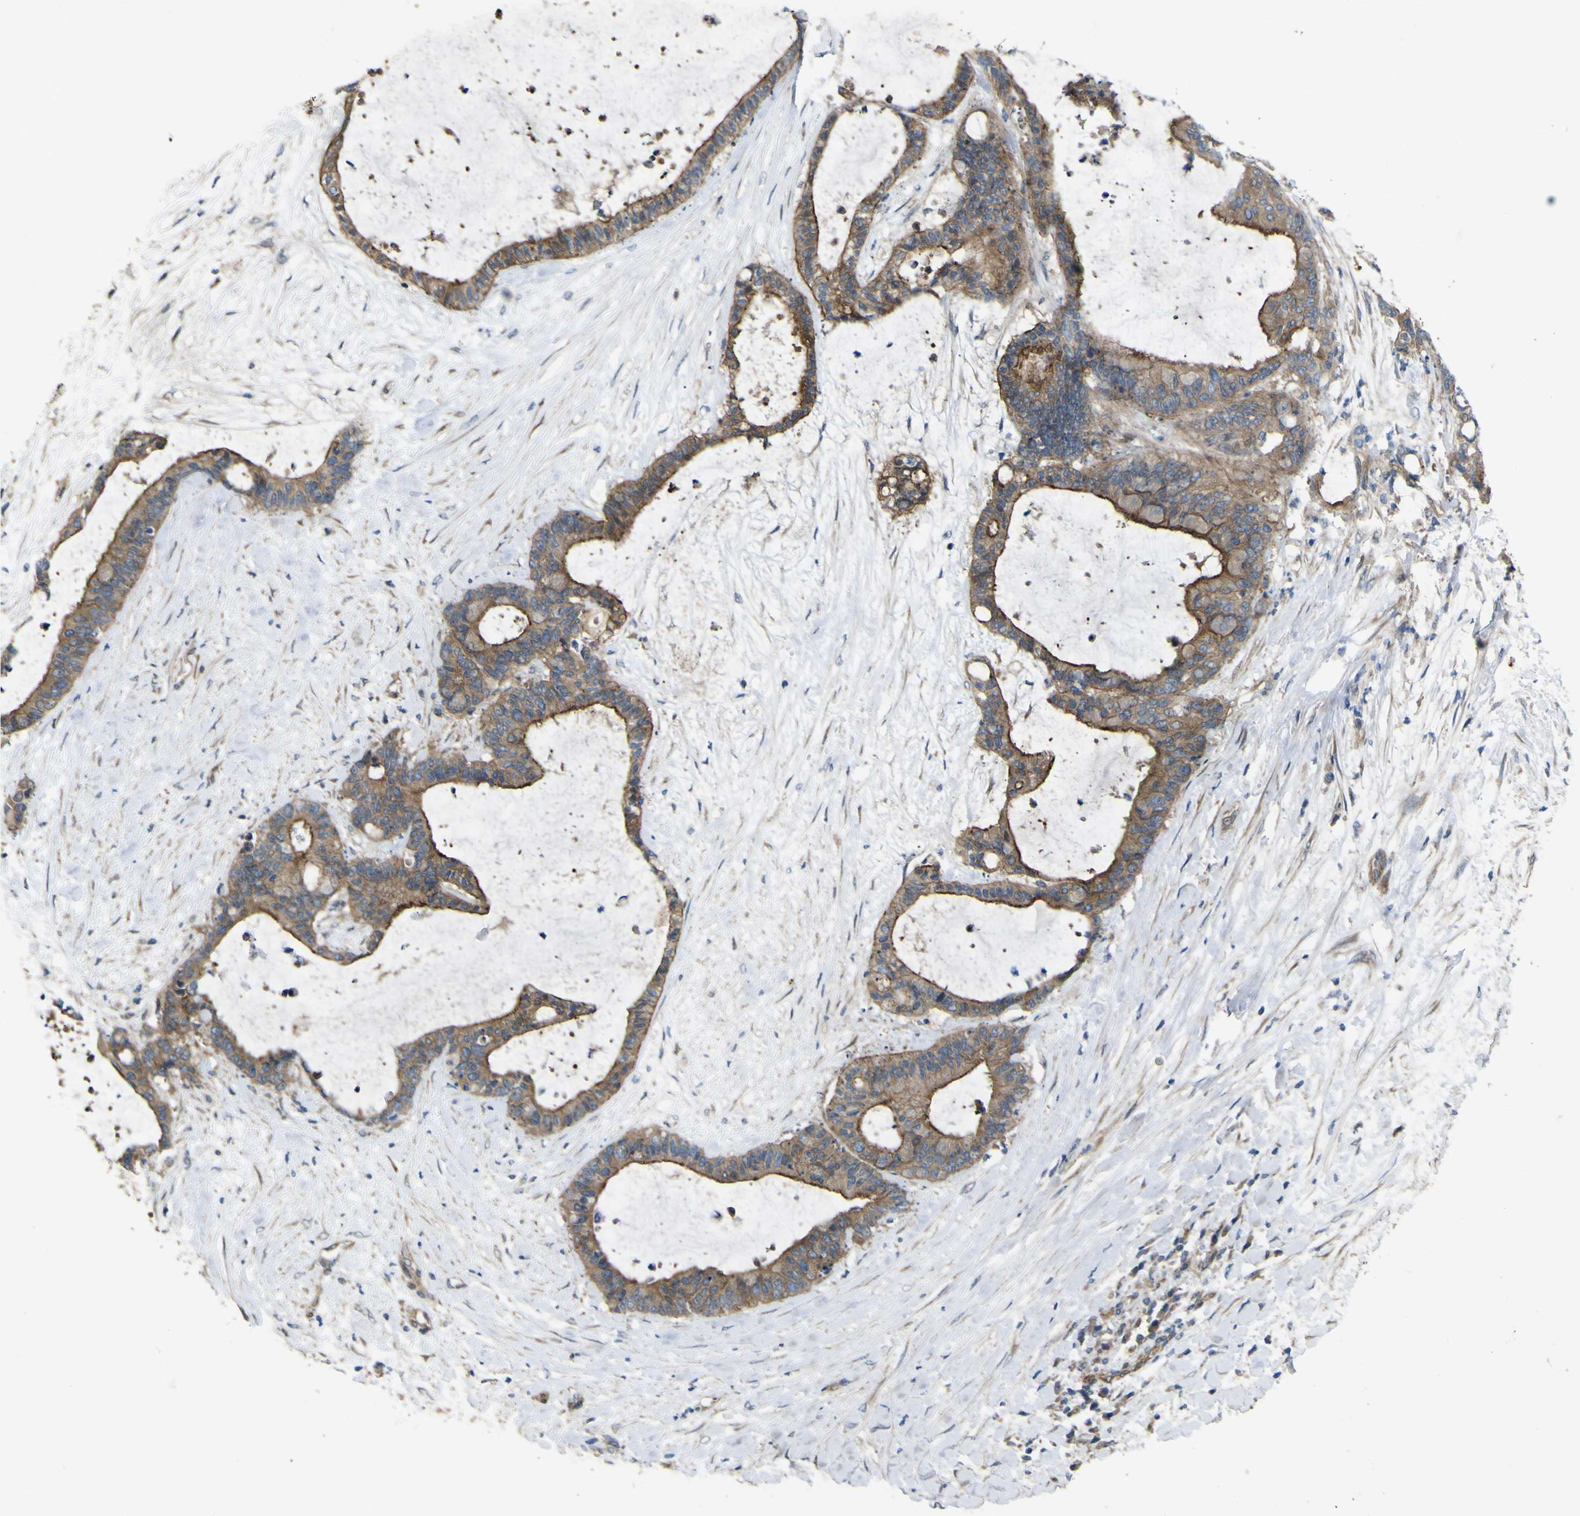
{"staining": {"intensity": "moderate", "quantity": ">75%", "location": "cytoplasmic/membranous"}, "tissue": "liver cancer", "cell_type": "Tumor cells", "image_type": "cancer", "snomed": [{"axis": "morphology", "description": "Cholangiocarcinoma"}, {"axis": "topography", "description": "Liver"}], "caption": "Liver cancer stained with a protein marker shows moderate staining in tumor cells.", "gene": "FBXO30", "patient": {"sex": "female", "age": 73}}